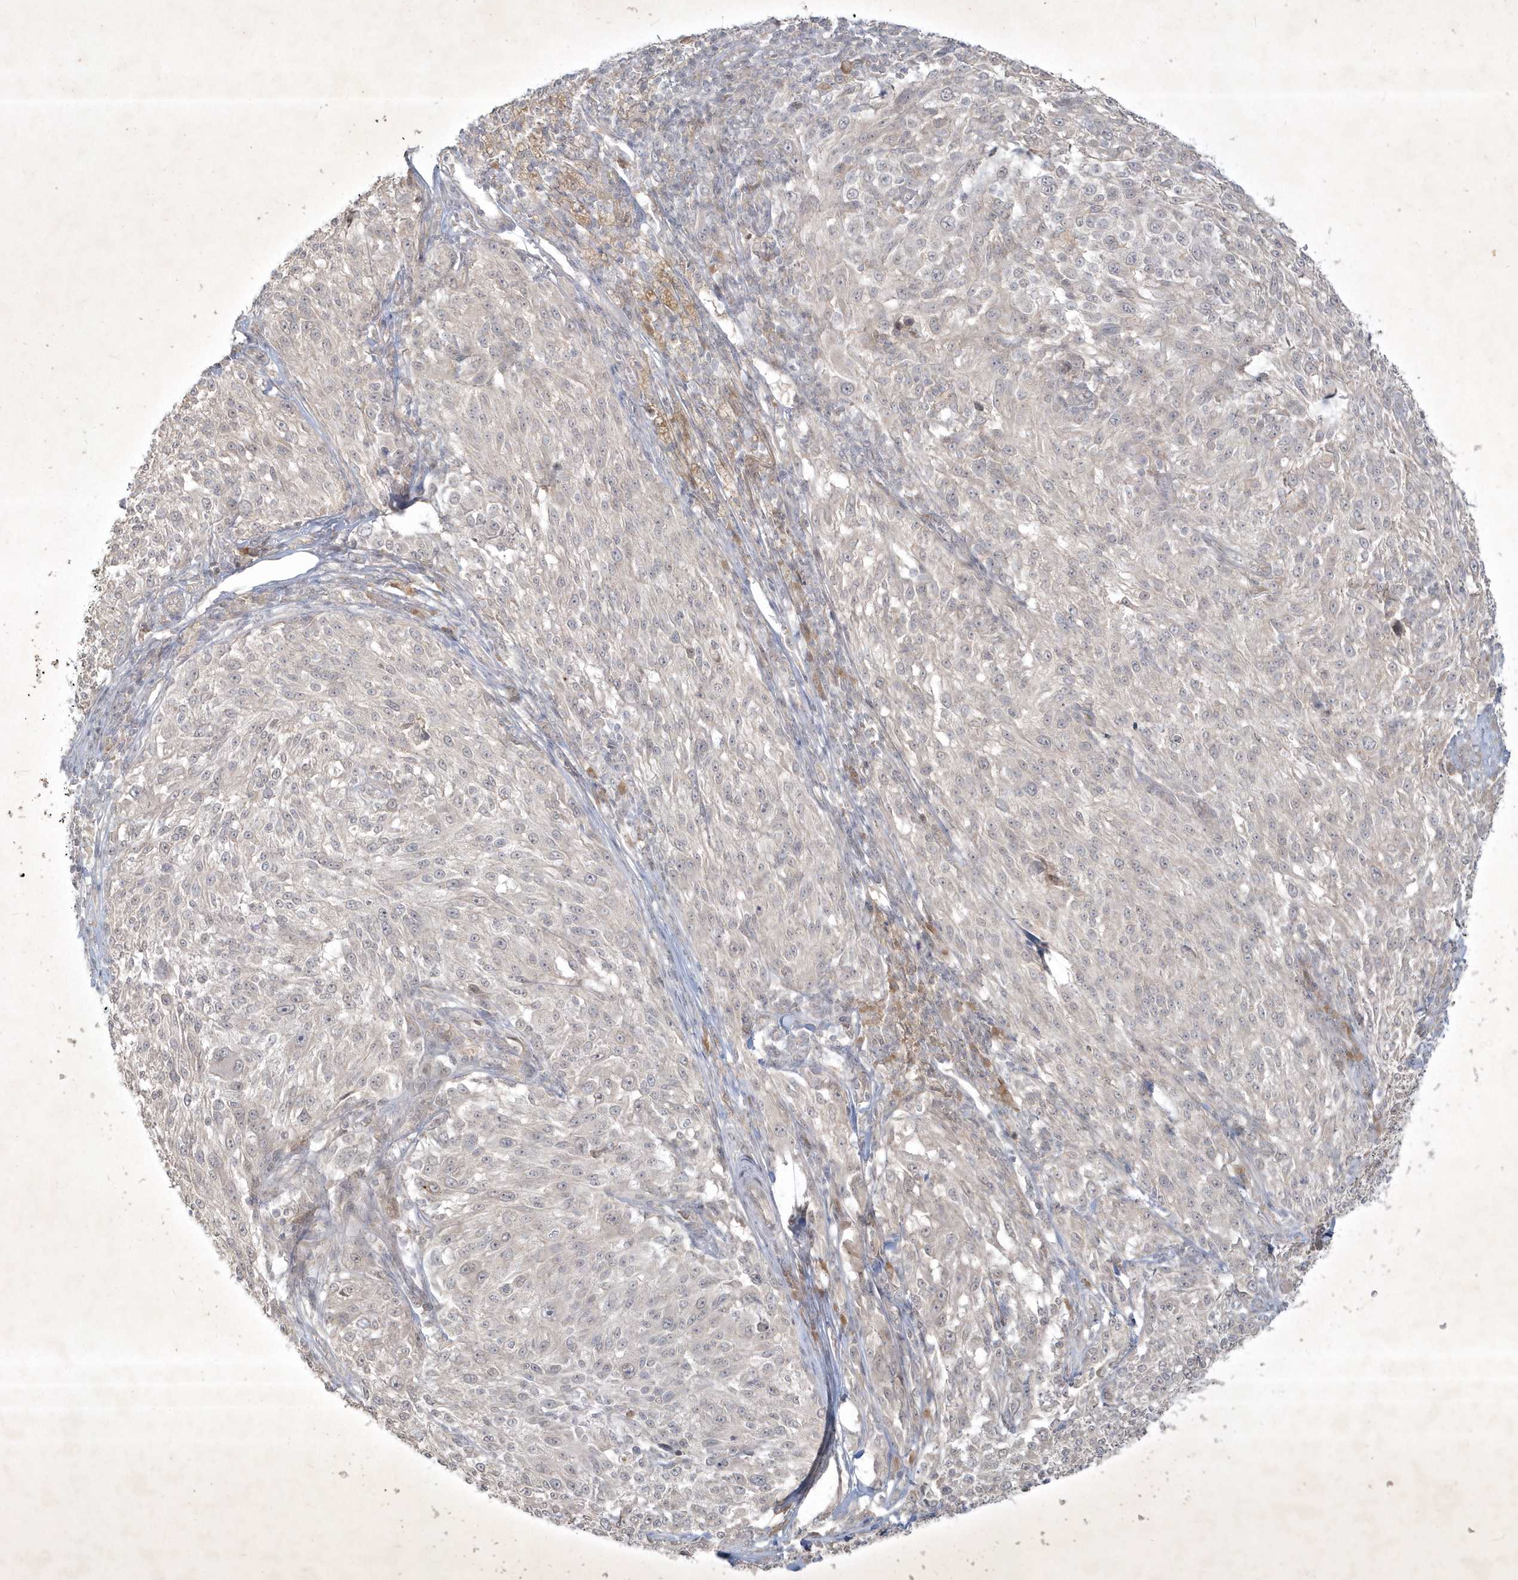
{"staining": {"intensity": "negative", "quantity": "none", "location": "none"}, "tissue": "melanoma", "cell_type": "Tumor cells", "image_type": "cancer", "snomed": [{"axis": "morphology", "description": "Malignant melanoma, NOS"}, {"axis": "topography", "description": "Skin of trunk"}], "caption": "Immunohistochemistry (IHC) photomicrograph of human melanoma stained for a protein (brown), which reveals no staining in tumor cells.", "gene": "BOD1", "patient": {"sex": "male", "age": 71}}